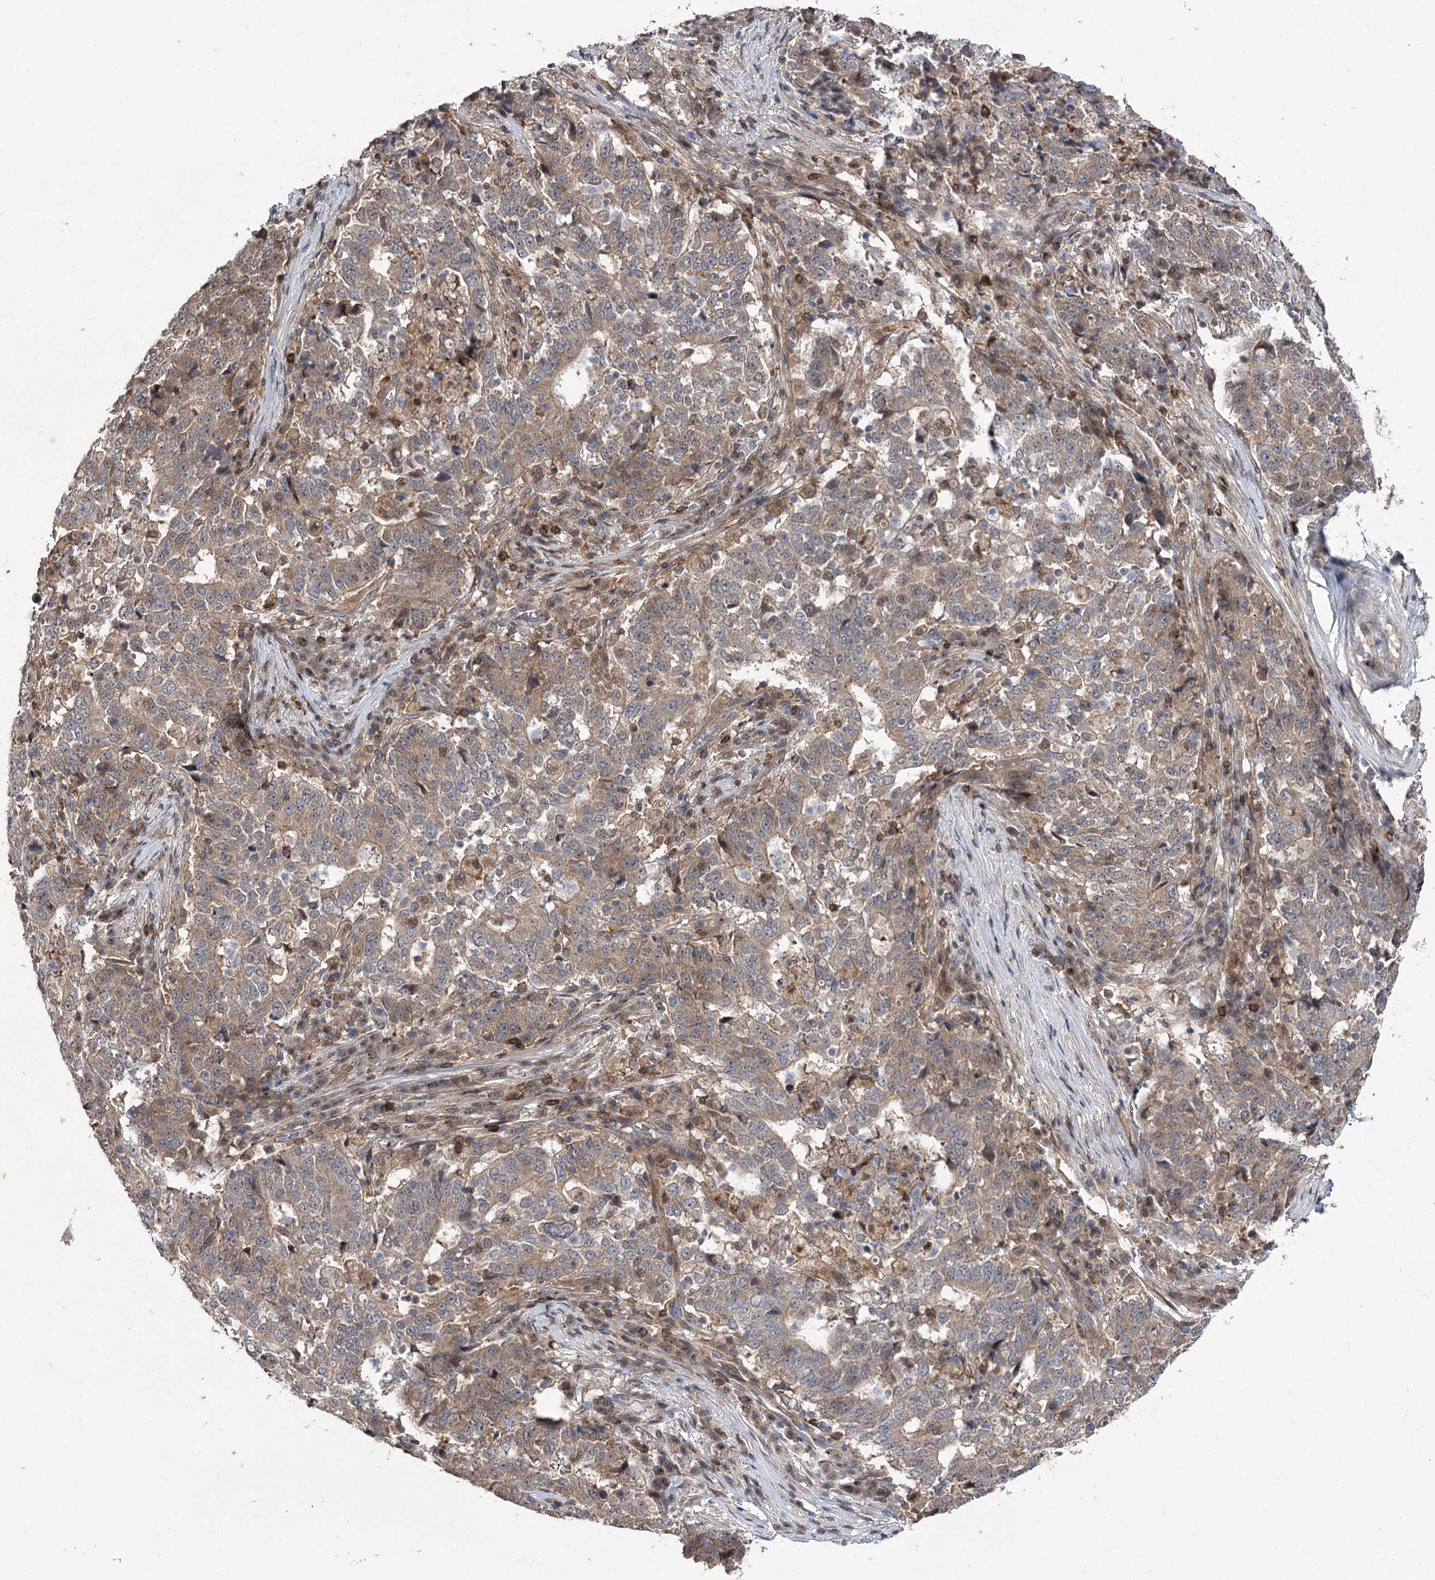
{"staining": {"intensity": "moderate", "quantity": ">75%", "location": "cytoplasmic/membranous"}, "tissue": "stomach cancer", "cell_type": "Tumor cells", "image_type": "cancer", "snomed": [{"axis": "morphology", "description": "Adenocarcinoma, NOS"}, {"axis": "topography", "description": "Stomach"}], "caption": "Immunohistochemistry (IHC) (DAB) staining of human stomach adenocarcinoma shows moderate cytoplasmic/membranous protein staining in approximately >75% of tumor cells.", "gene": "STX6", "patient": {"sex": "male", "age": 59}}